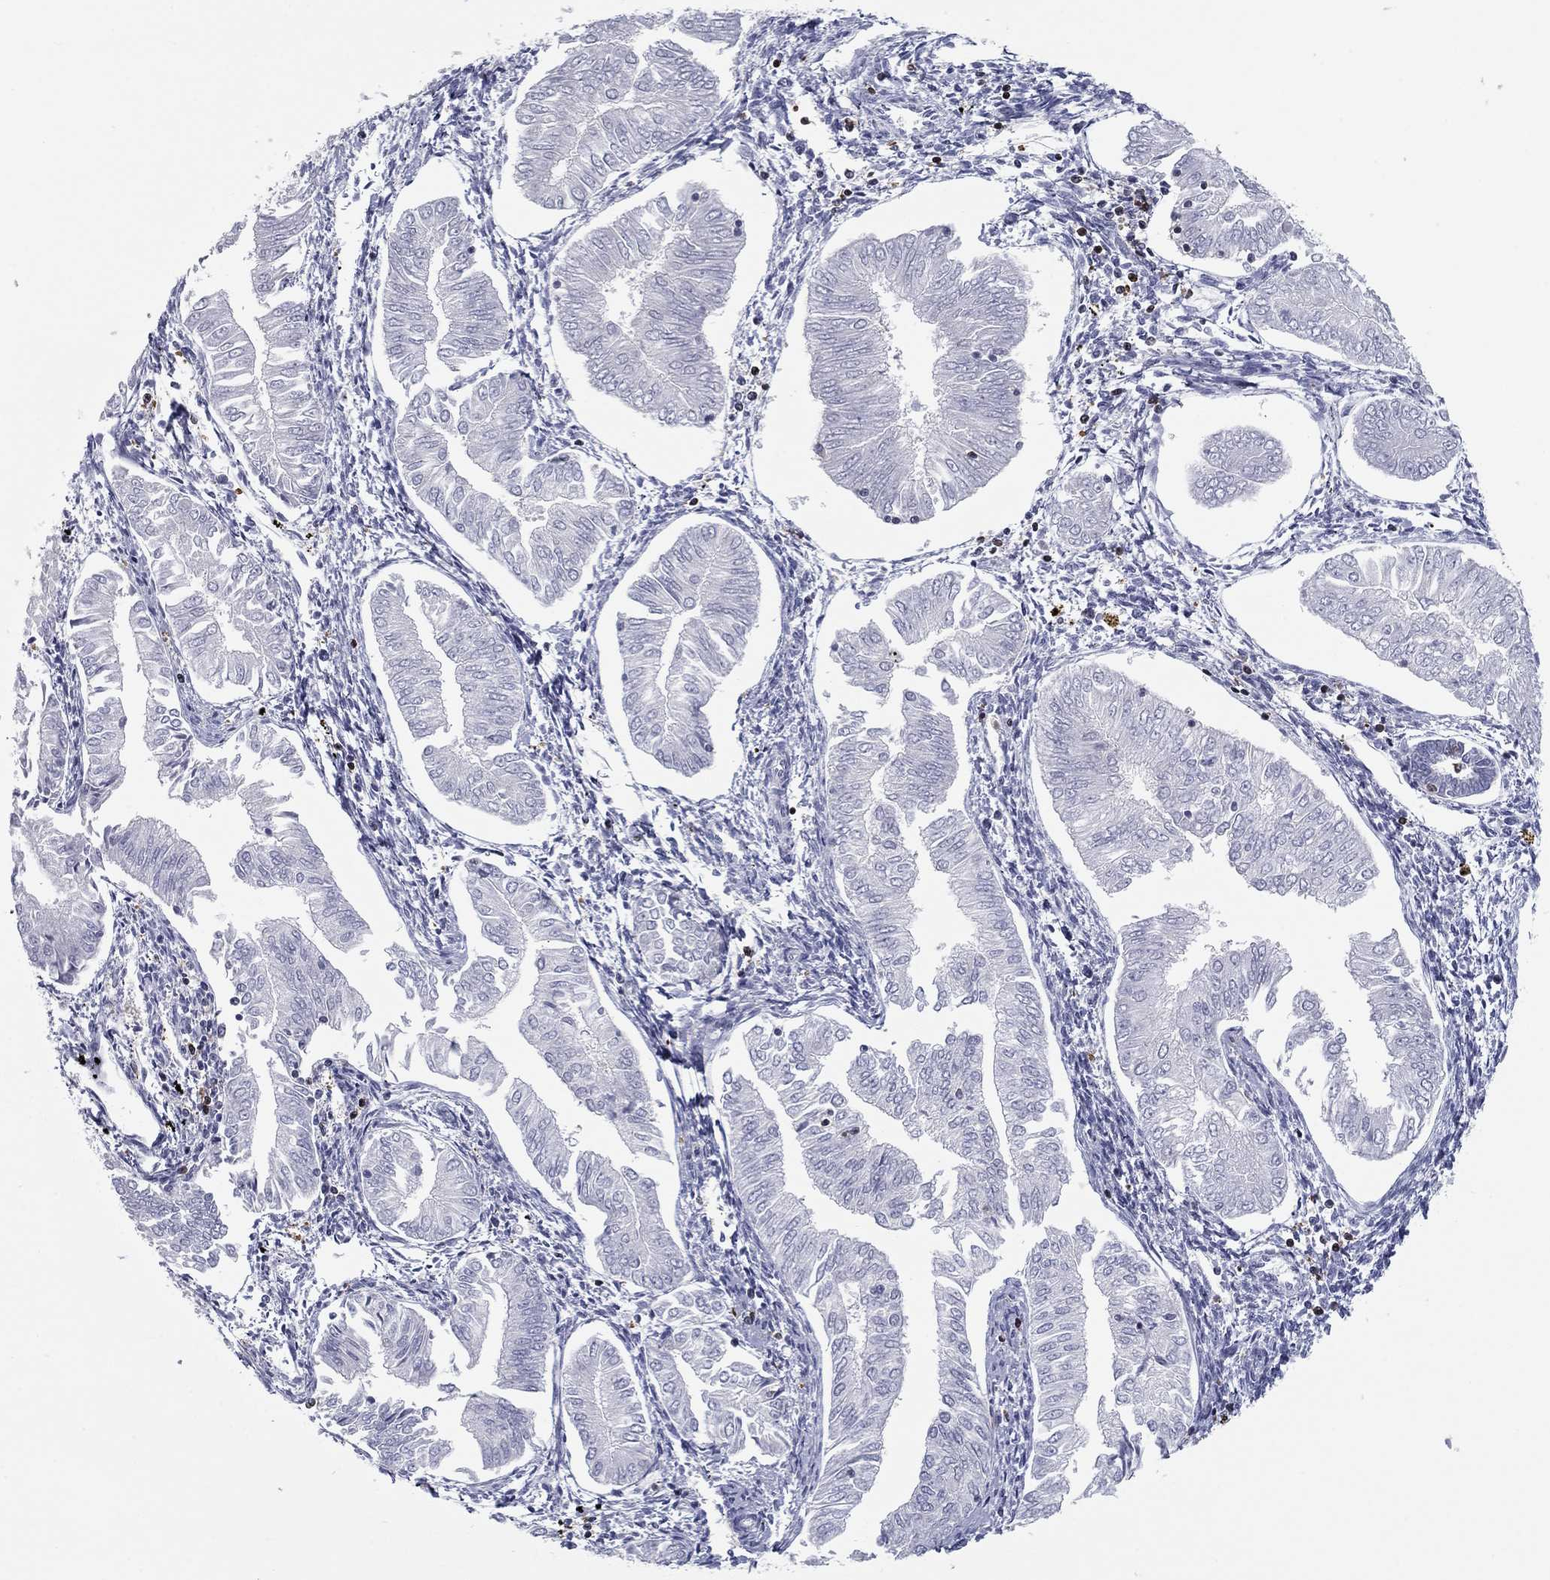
{"staining": {"intensity": "negative", "quantity": "none", "location": "none"}, "tissue": "endometrial cancer", "cell_type": "Tumor cells", "image_type": "cancer", "snomed": [{"axis": "morphology", "description": "Adenocarcinoma, NOS"}, {"axis": "topography", "description": "Endometrium"}], "caption": "High power microscopy image of an IHC histopathology image of endometrial adenocarcinoma, revealing no significant positivity in tumor cells.", "gene": "ARHGAP27", "patient": {"sex": "female", "age": 53}}